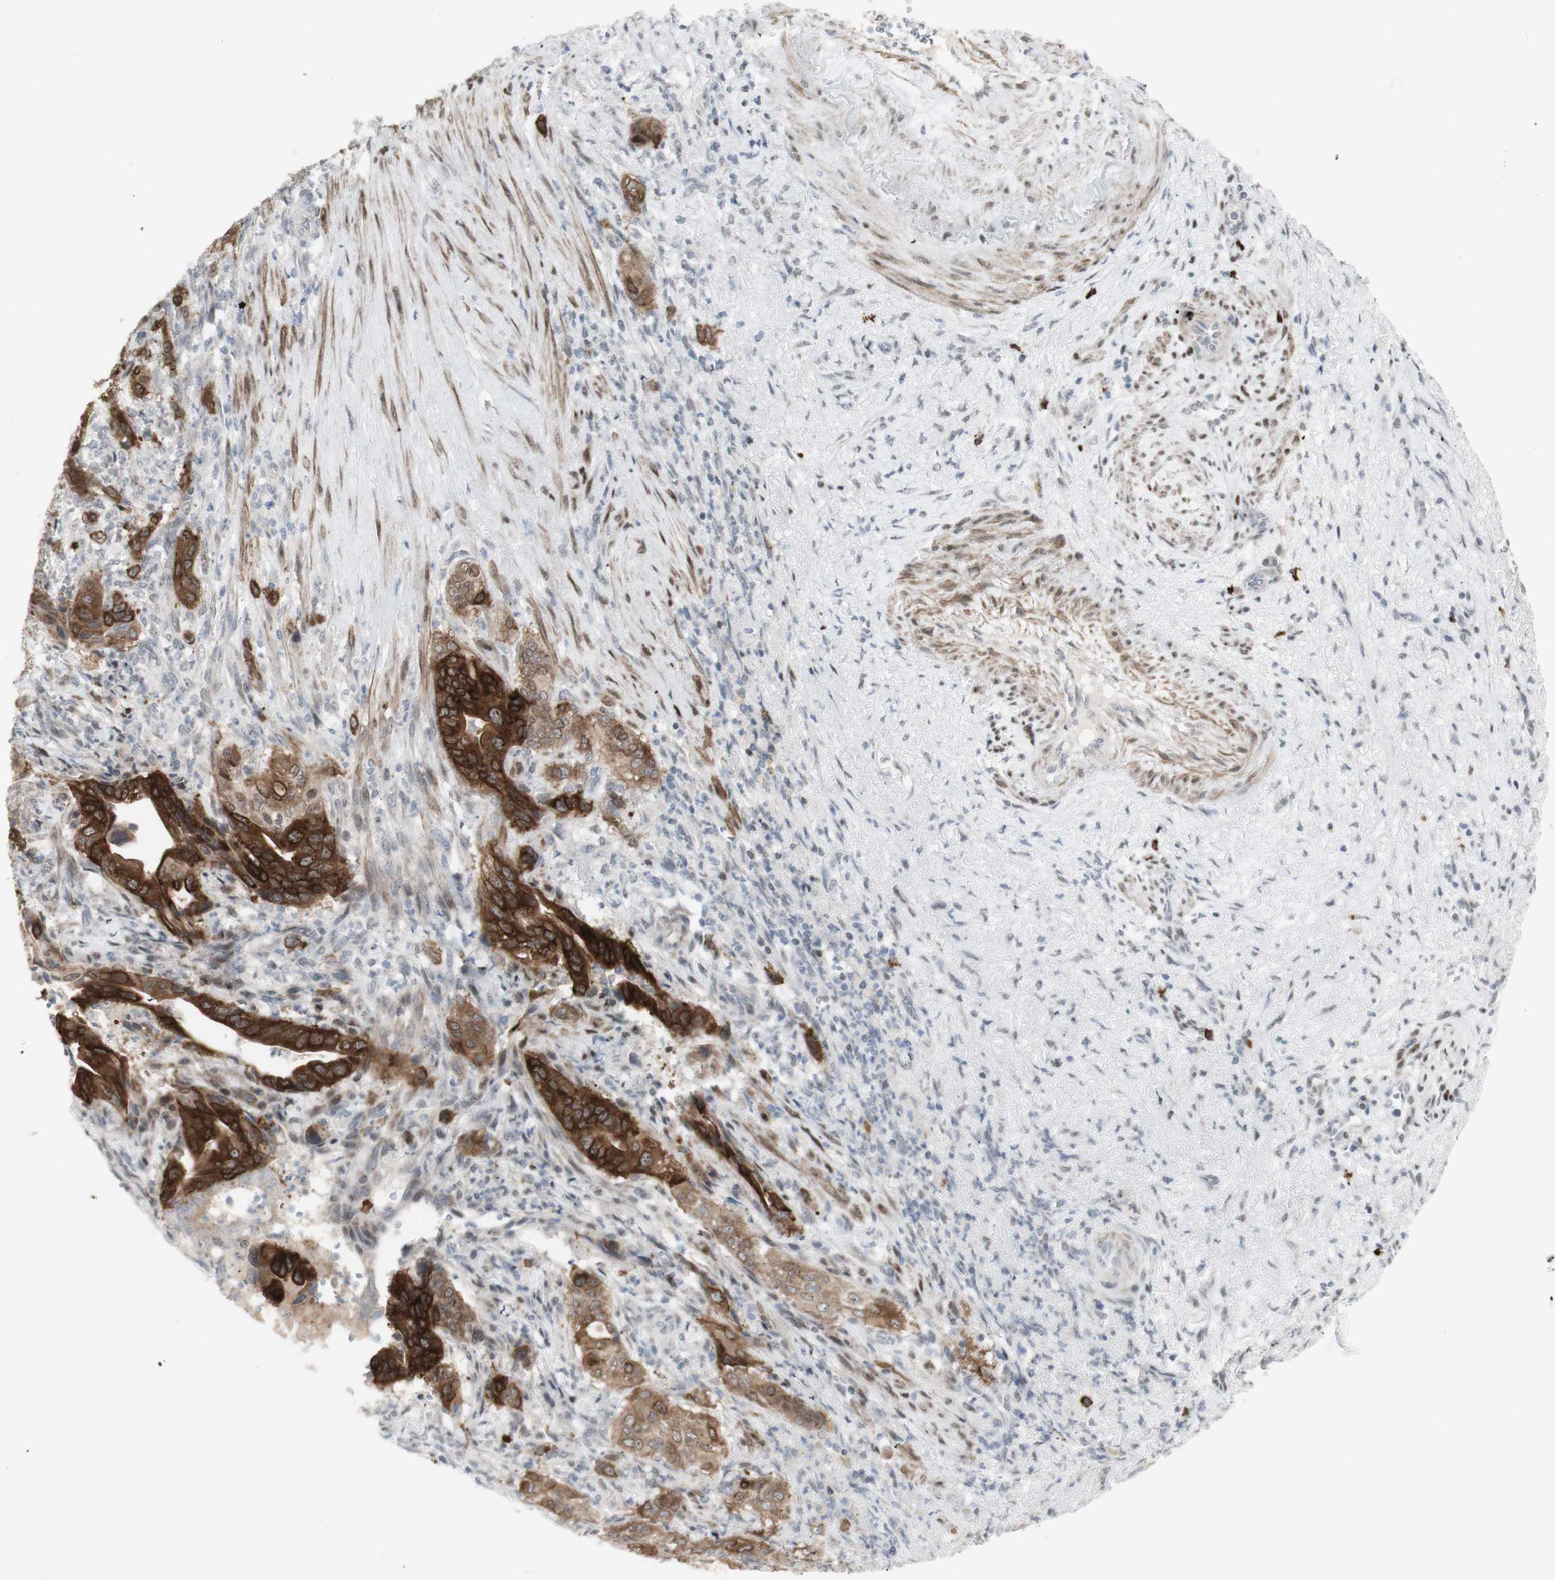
{"staining": {"intensity": "strong", "quantity": ">75%", "location": "cytoplasmic/membranous"}, "tissue": "liver cancer", "cell_type": "Tumor cells", "image_type": "cancer", "snomed": [{"axis": "morphology", "description": "Cholangiocarcinoma"}, {"axis": "topography", "description": "Liver"}], "caption": "Immunohistochemical staining of liver cancer (cholangiocarcinoma) shows high levels of strong cytoplasmic/membranous expression in about >75% of tumor cells.", "gene": "C1orf116", "patient": {"sex": "female", "age": 67}}